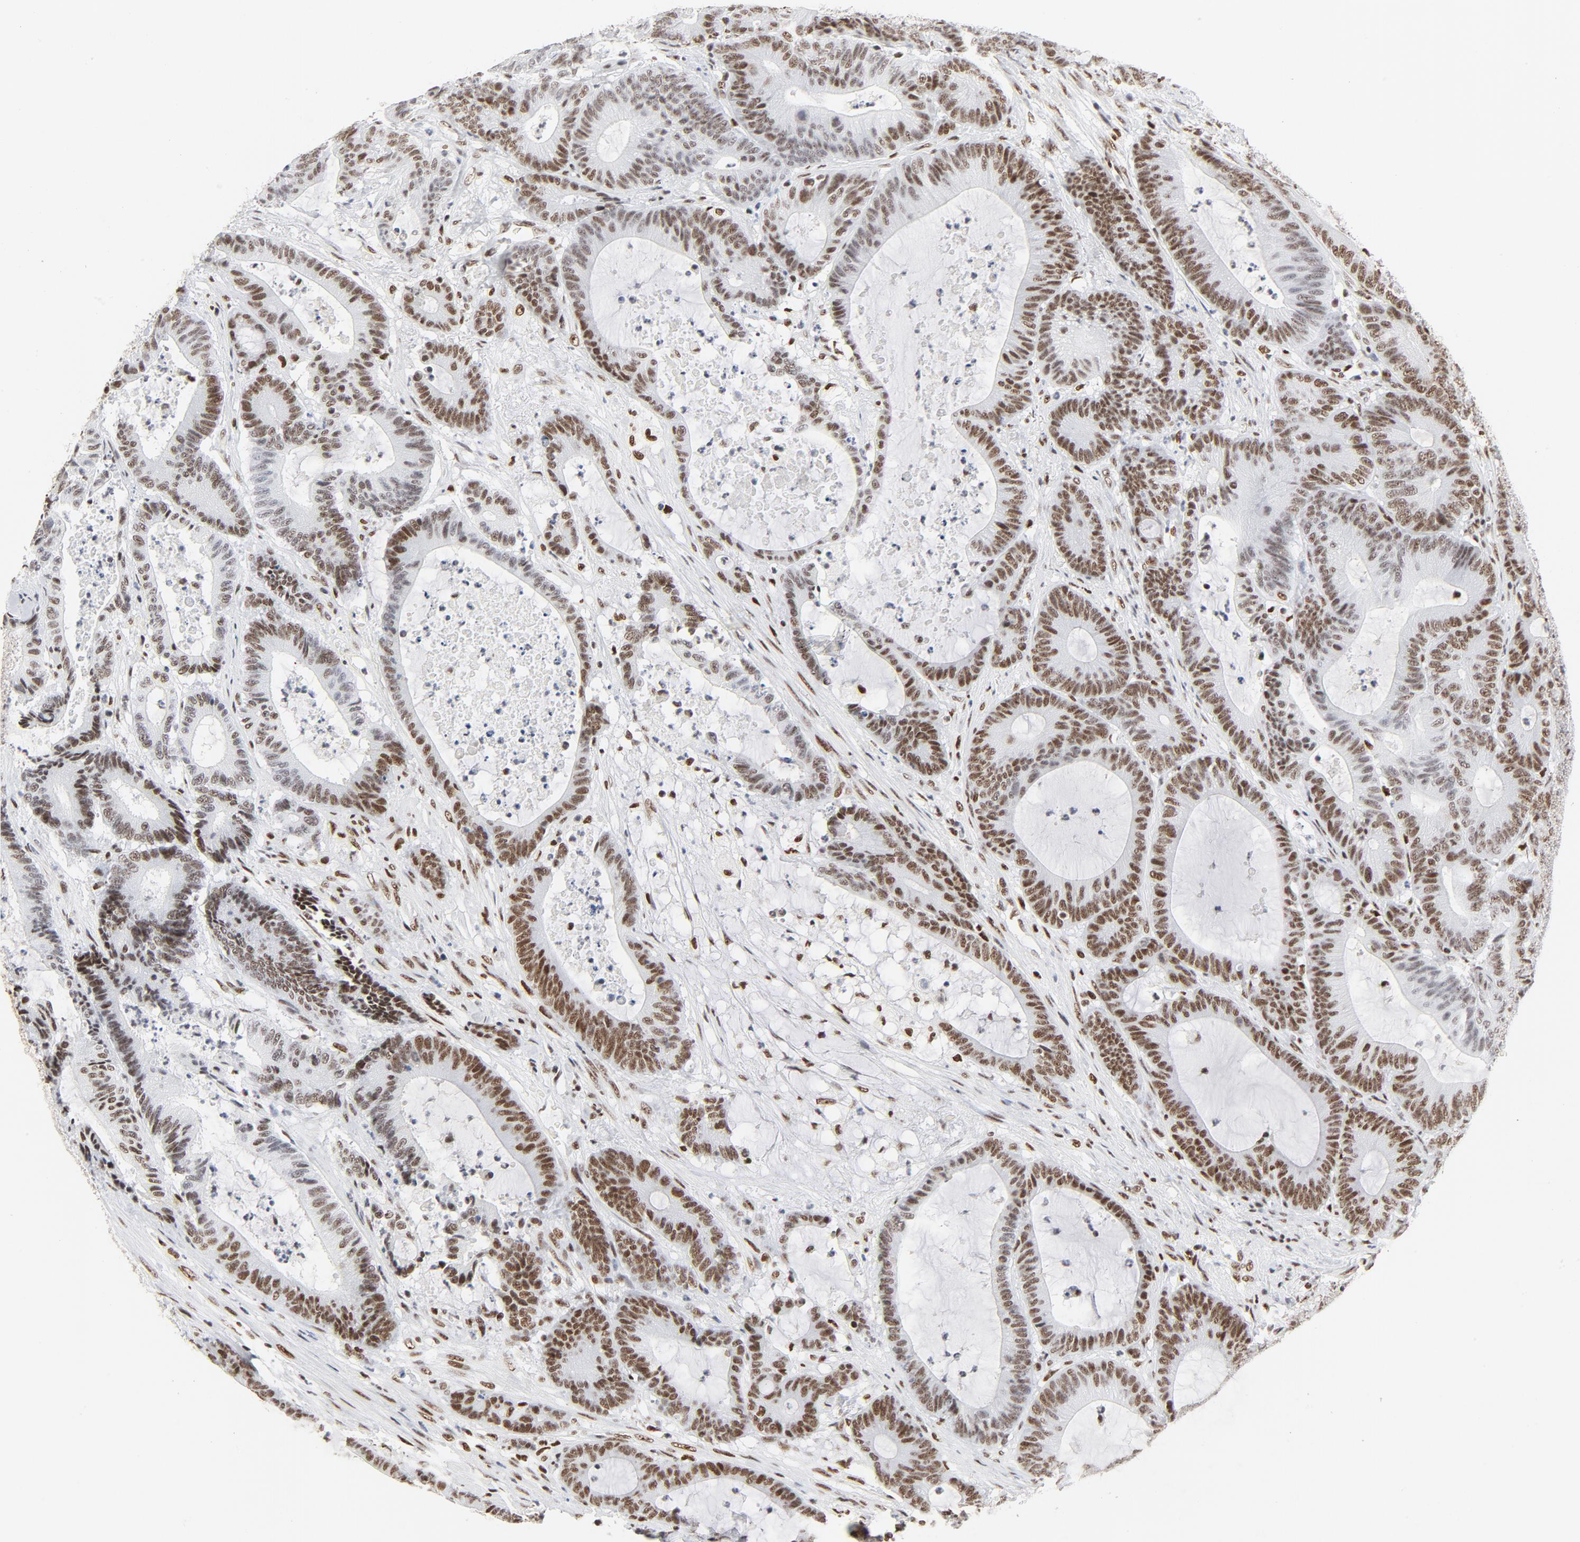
{"staining": {"intensity": "moderate", "quantity": ">75%", "location": "nuclear"}, "tissue": "colorectal cancer", "cell_type": "Tumor cells", "image_type": "cancer", "snomed": [{"axis": "morphology", "description": "Adenocarcinoma, NOS"}, {"axis": "topography", "description": "Colon"}], "caption": "High-power microscopy captured an immunohistochemistry (IHC) image of colorectal cancer, revealing moderate nuclear staining in about >75% of tumor cells.", "gene": "GTF2H1", "patient": {"sex": "female", "age": 84}}